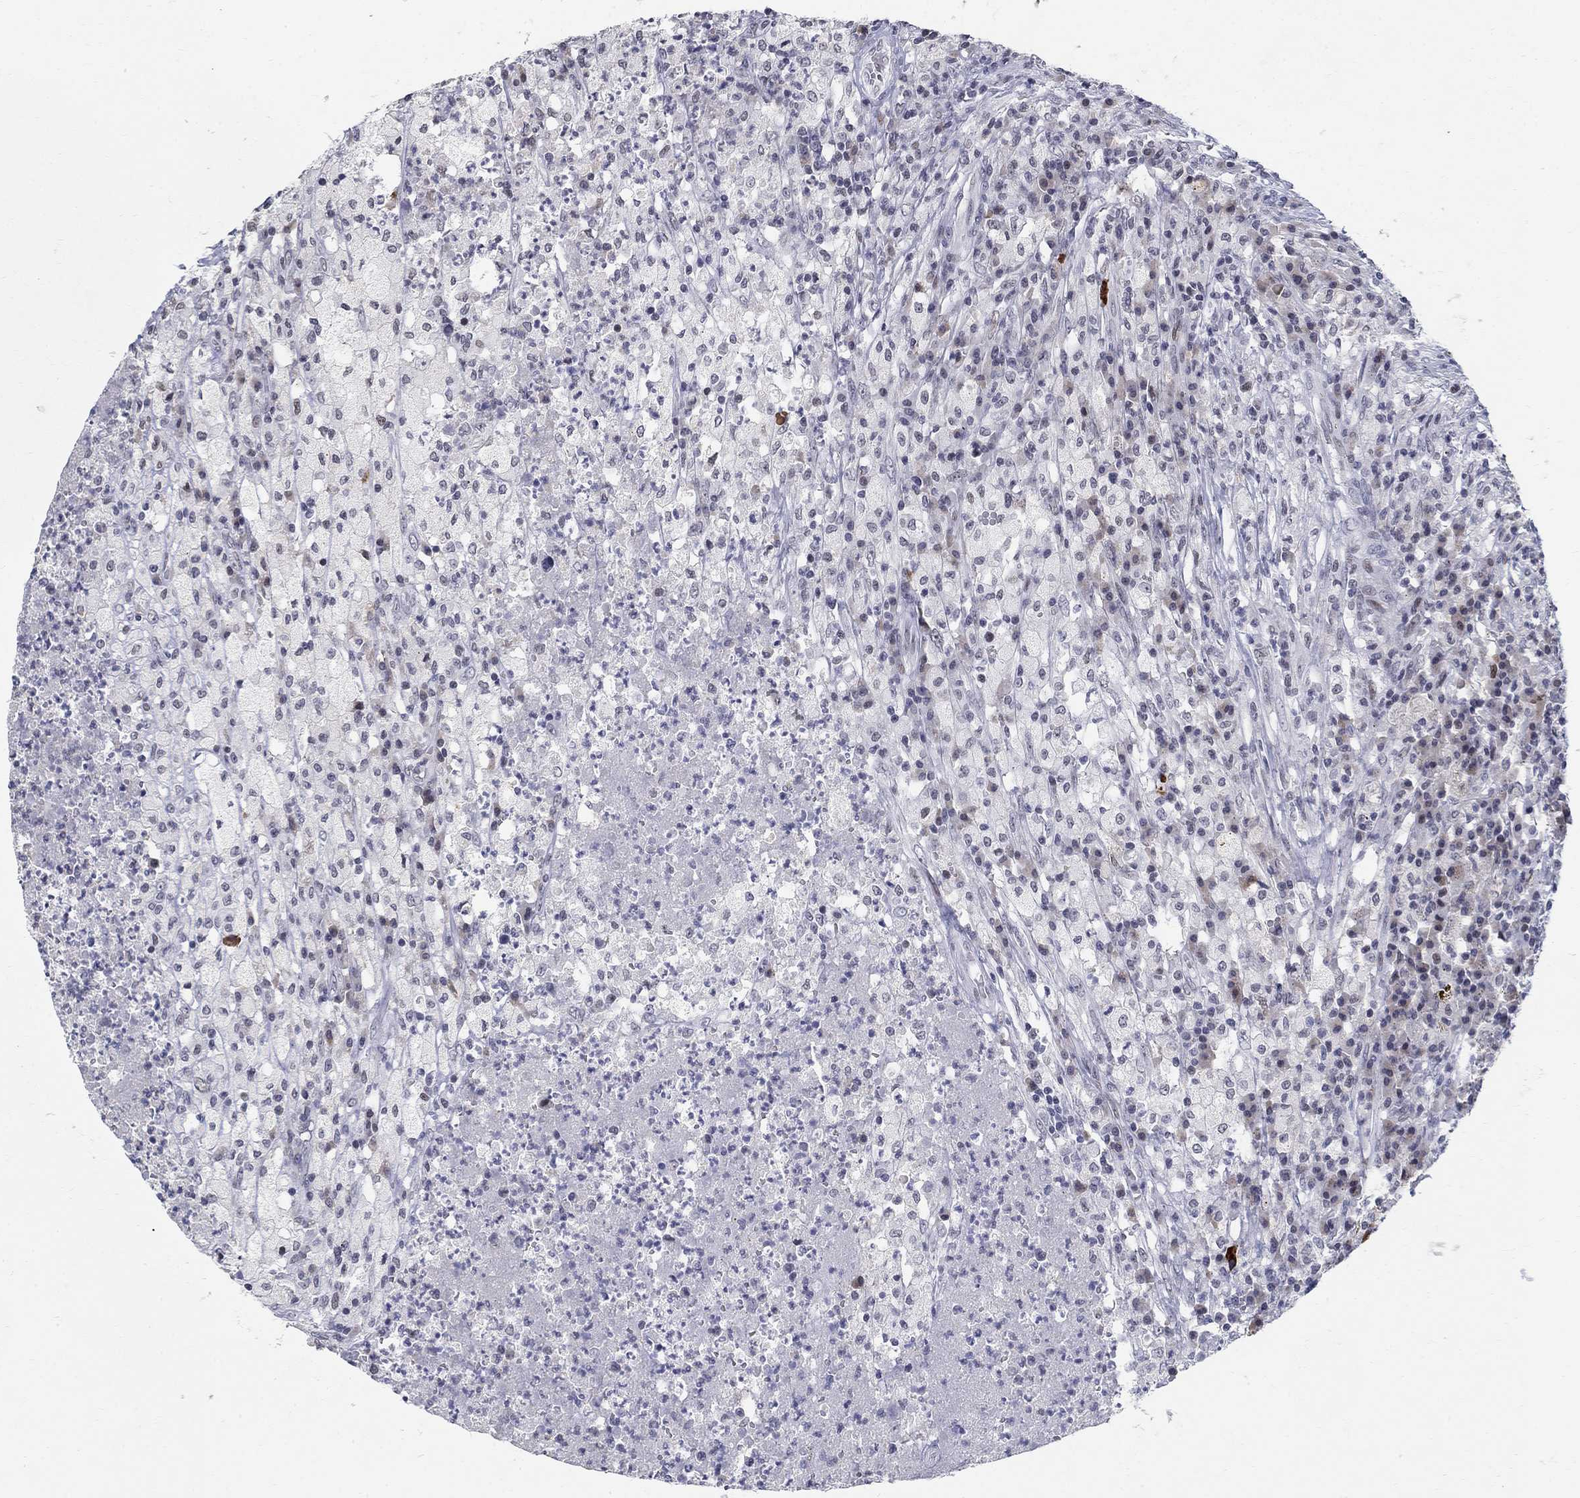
{"staining": {"intensity": "negative", "quantity": "none", "location": "none"}, "tissue": "testis cancer", "cell_type": "Tumor cells", "image_type": "cancer", "snomed": [{"axis": "morphology", "description": "Necrosis, NOS"}, {"axis": "morphology", "description": "Carcinoma, Embryonal, NOS"}, {"axis": "topography", "description": "Testis"}], "caption": "Tumor cells show no significant protein staining in embryonal carcinoma (testis).", "gene": "BHLHE22", "patient": {"sex": "male", "age": 19}}